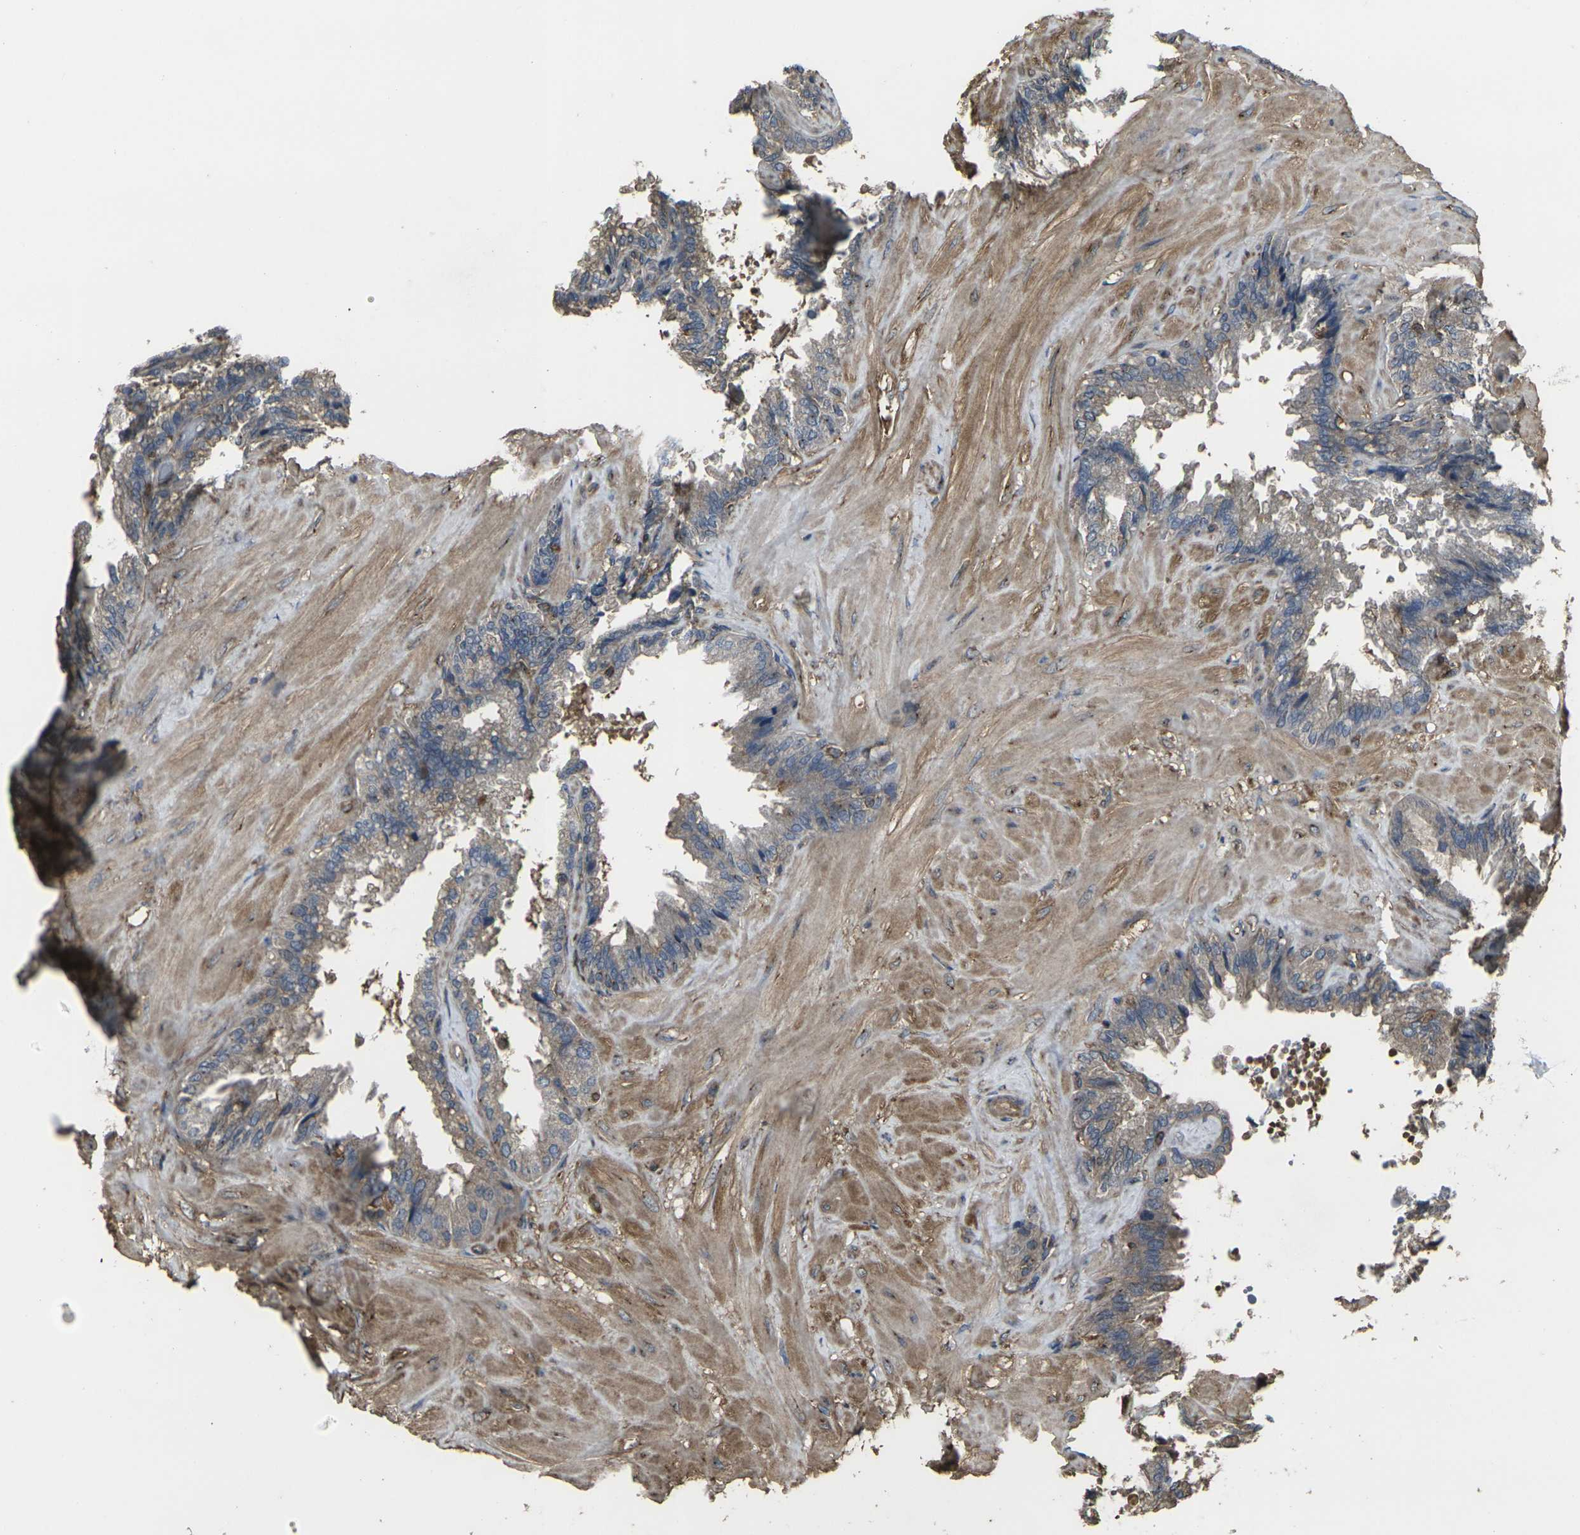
{"staining": {"intensity": "weak", "quantity": ">75%", "location": "cytoplasmic/membranous"}, "tissue": "seminal vesicle", "cell_type": "Glandular cells", "image_type": "normal", "snomed": [{"axis": "morphology", "description": "Normal tissue, NOS"}, {"axis": "topography", "description": "Seminal veicle"}], "caption": "A low amount of weak cytoplasmic/membranous positivity is appreciated in approximately >75% of glandular cells in normal seminal vesicle.", "gene": "PRKACB", "patient": {"sex": "male", "age": 46}}